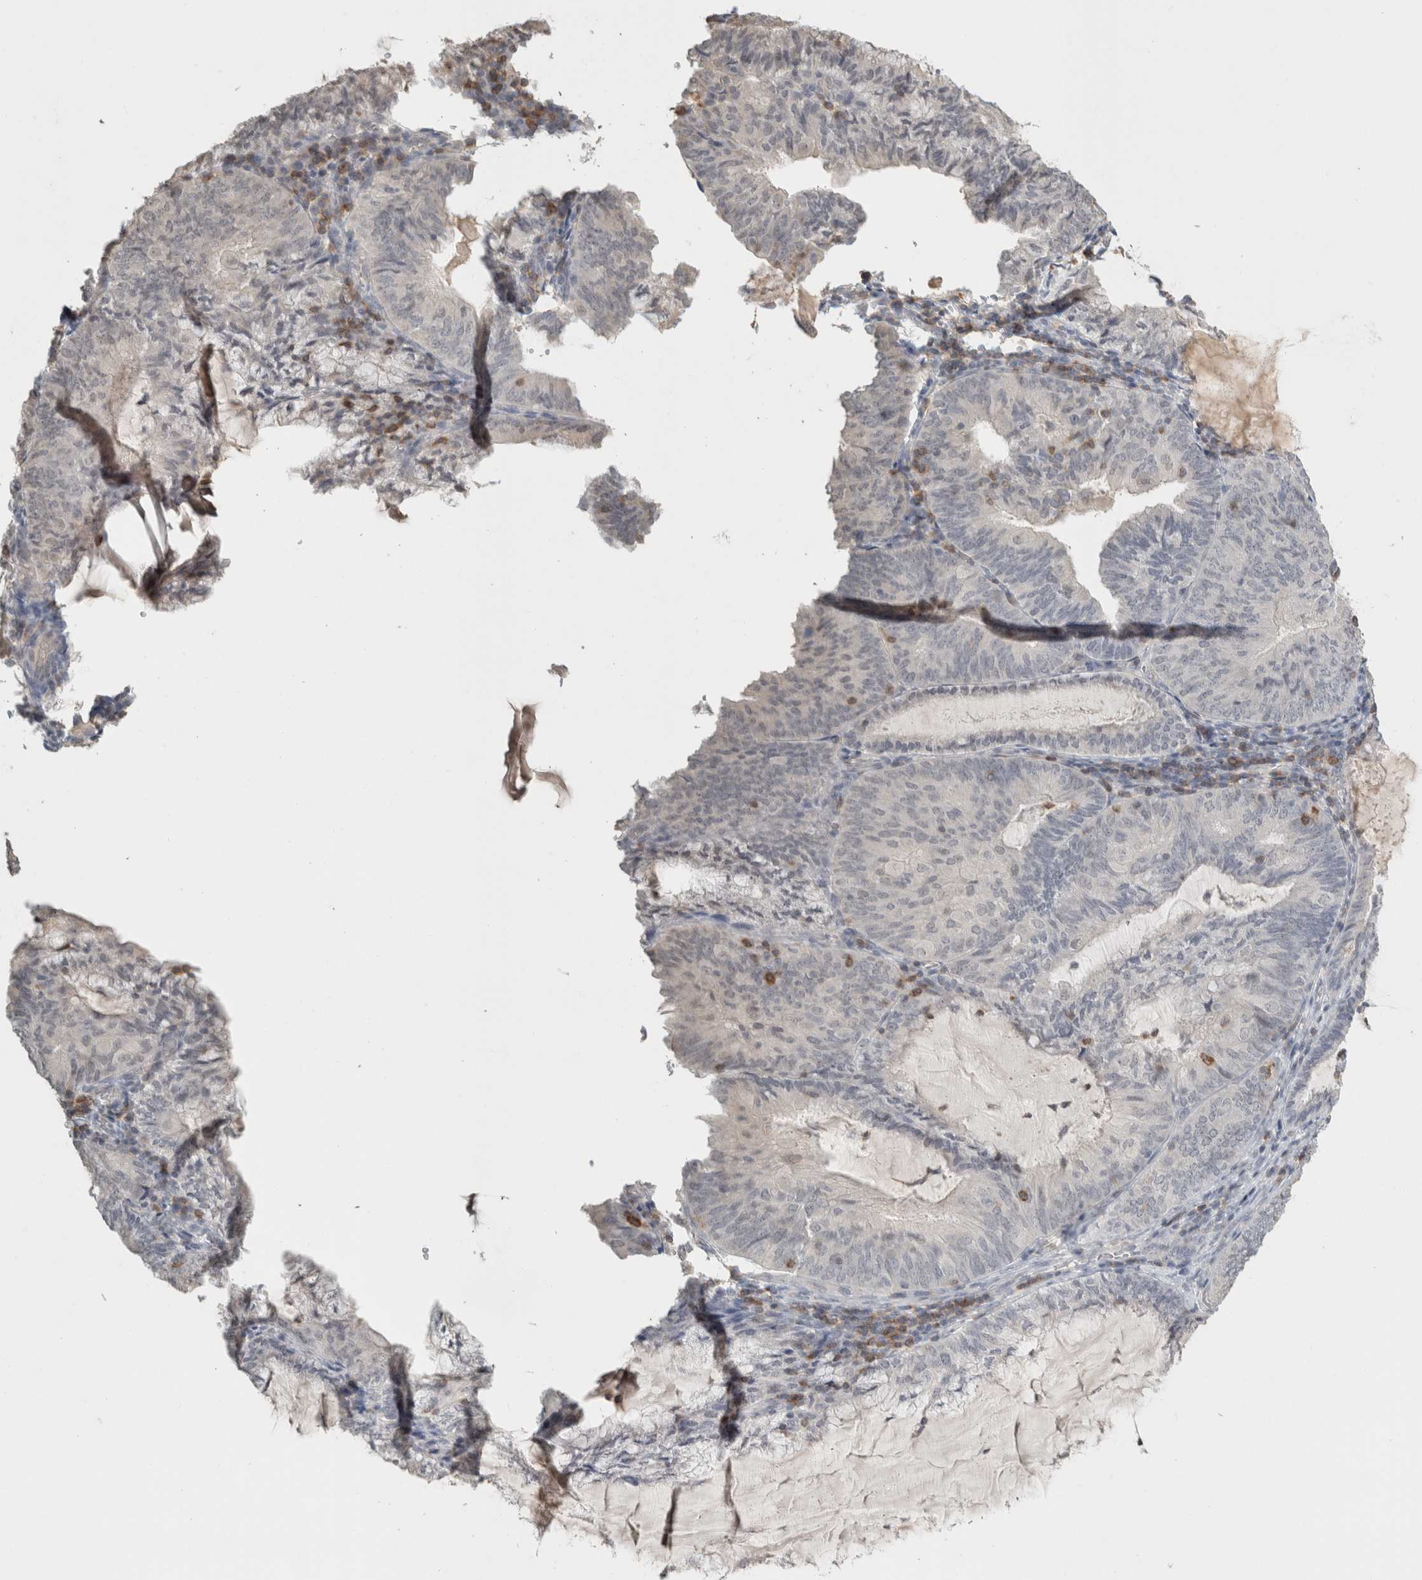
{"staining": {"intensity": "negative", "quantity": "none", "location": "none"}, "tissue": "endometrial cancer", "cell_type": "Tumor cells", "image_type": "cancer", "snomed": [{"axis": "morphology", "description": "Adenocarcinoma, NOS"}, {"axis": "topography", "description": "Endometrium"}], "caption": "Micrograph shows no significant protein positivity in tumor cells of adenocarcinoma (endometrial).", "gene": "TRAT1", "patient": {"sex": "female", "age": 81}}